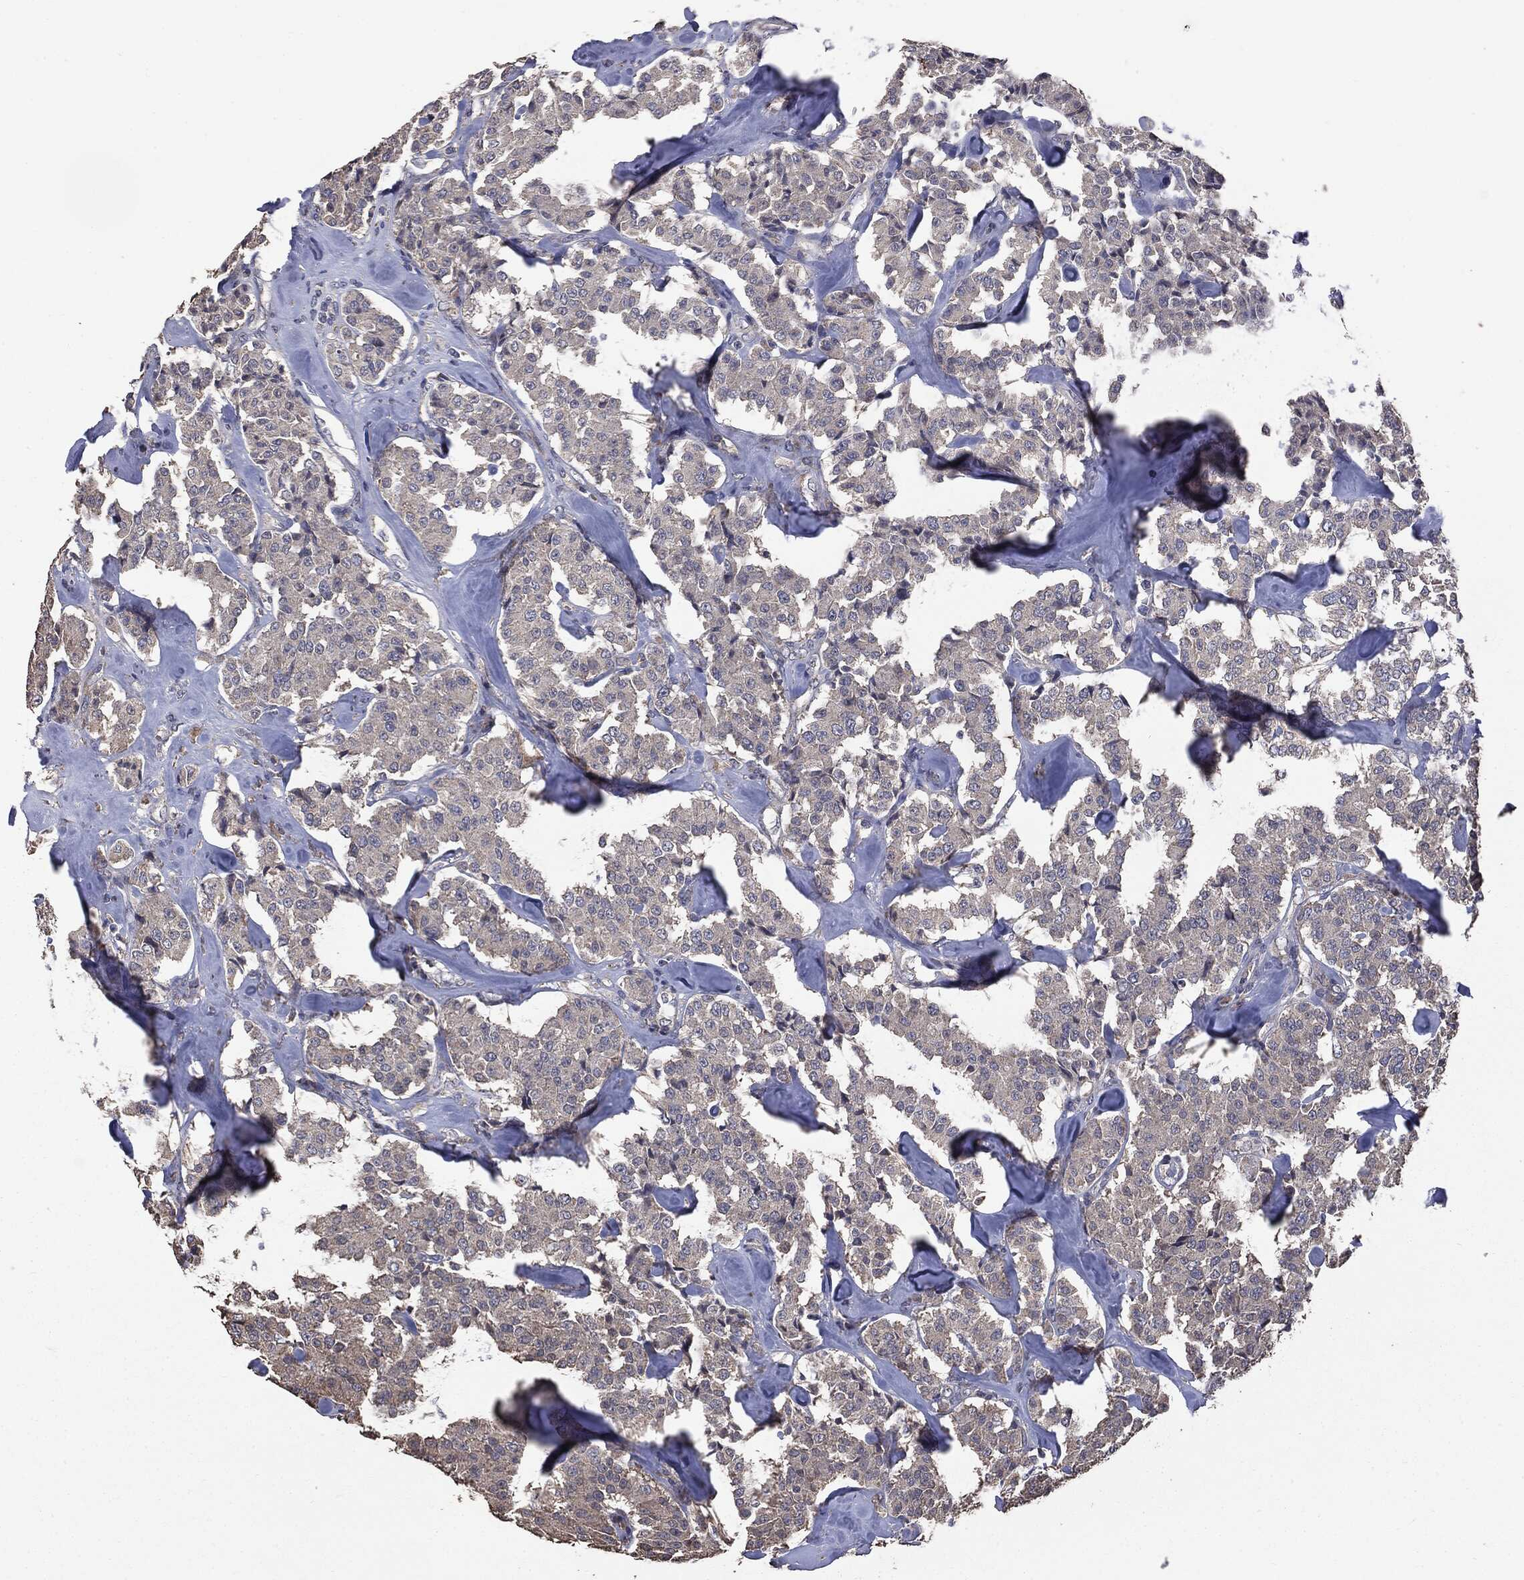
{"staining": {"intensity": "negative", "quantity": "none", "location": "none"}, "tissue": "carcinoid", "cell_type": "Tumor cells", "image_type": "cancer", "snomed": [{"axis": "morphology", "description": "Carcinoid, malignant, NOS"}, {"axis": "topography", "description": "Pancreas"}], "caption": "This is a image of immunohistochemistry staining of carcinoid (malignant), which shows no expression in tumor cells. (DAB (3,3'-diaminobenzidine) immunohistochemistry visualized using brightfield microscopy, high magnification).", "gene": "MTOR", "patient": {"sex": "male", "age": 41}}